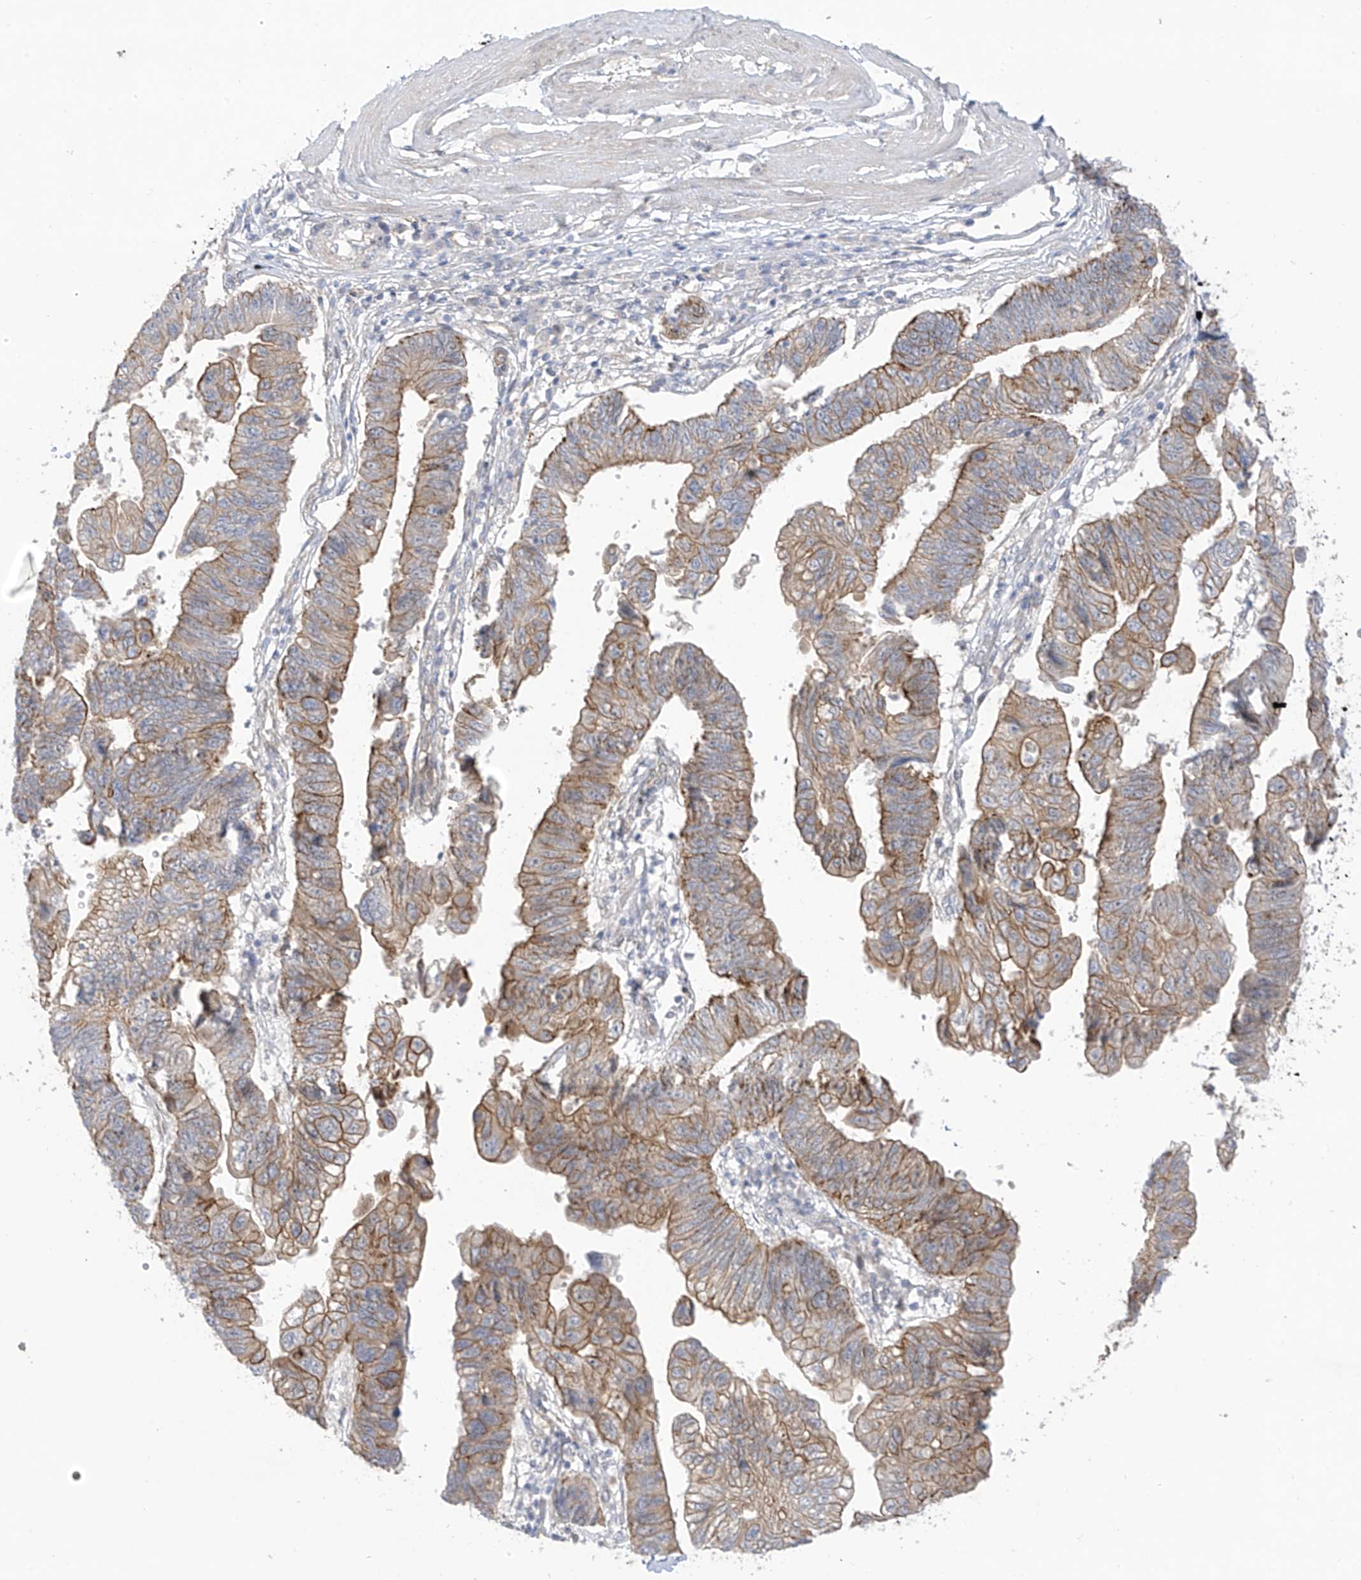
{"staining": {"intensity": "moderate", "quantity": ">75%", "location": "cytoplasmic/membranous"}, "tissue": "stomach cancer", "cell_type": "Tumor cells", "image_type": "cancer", "snomed": [{"axis": "morphology", "description": "Adenocarcinoma, NOS"}, {"axis": "topography", "description": "Stomach"}], "caption": "An immunohistochemistry (IHC) micrograph of neoplastic tissue is shown. Protein staining in brown labels moderate cytoplasmic/membranous positivity in stomach cancer (adenocarcinoma) within tumor cells.", "gene": "EIPR1", "patient": {"sex": "male", "age": 59}}